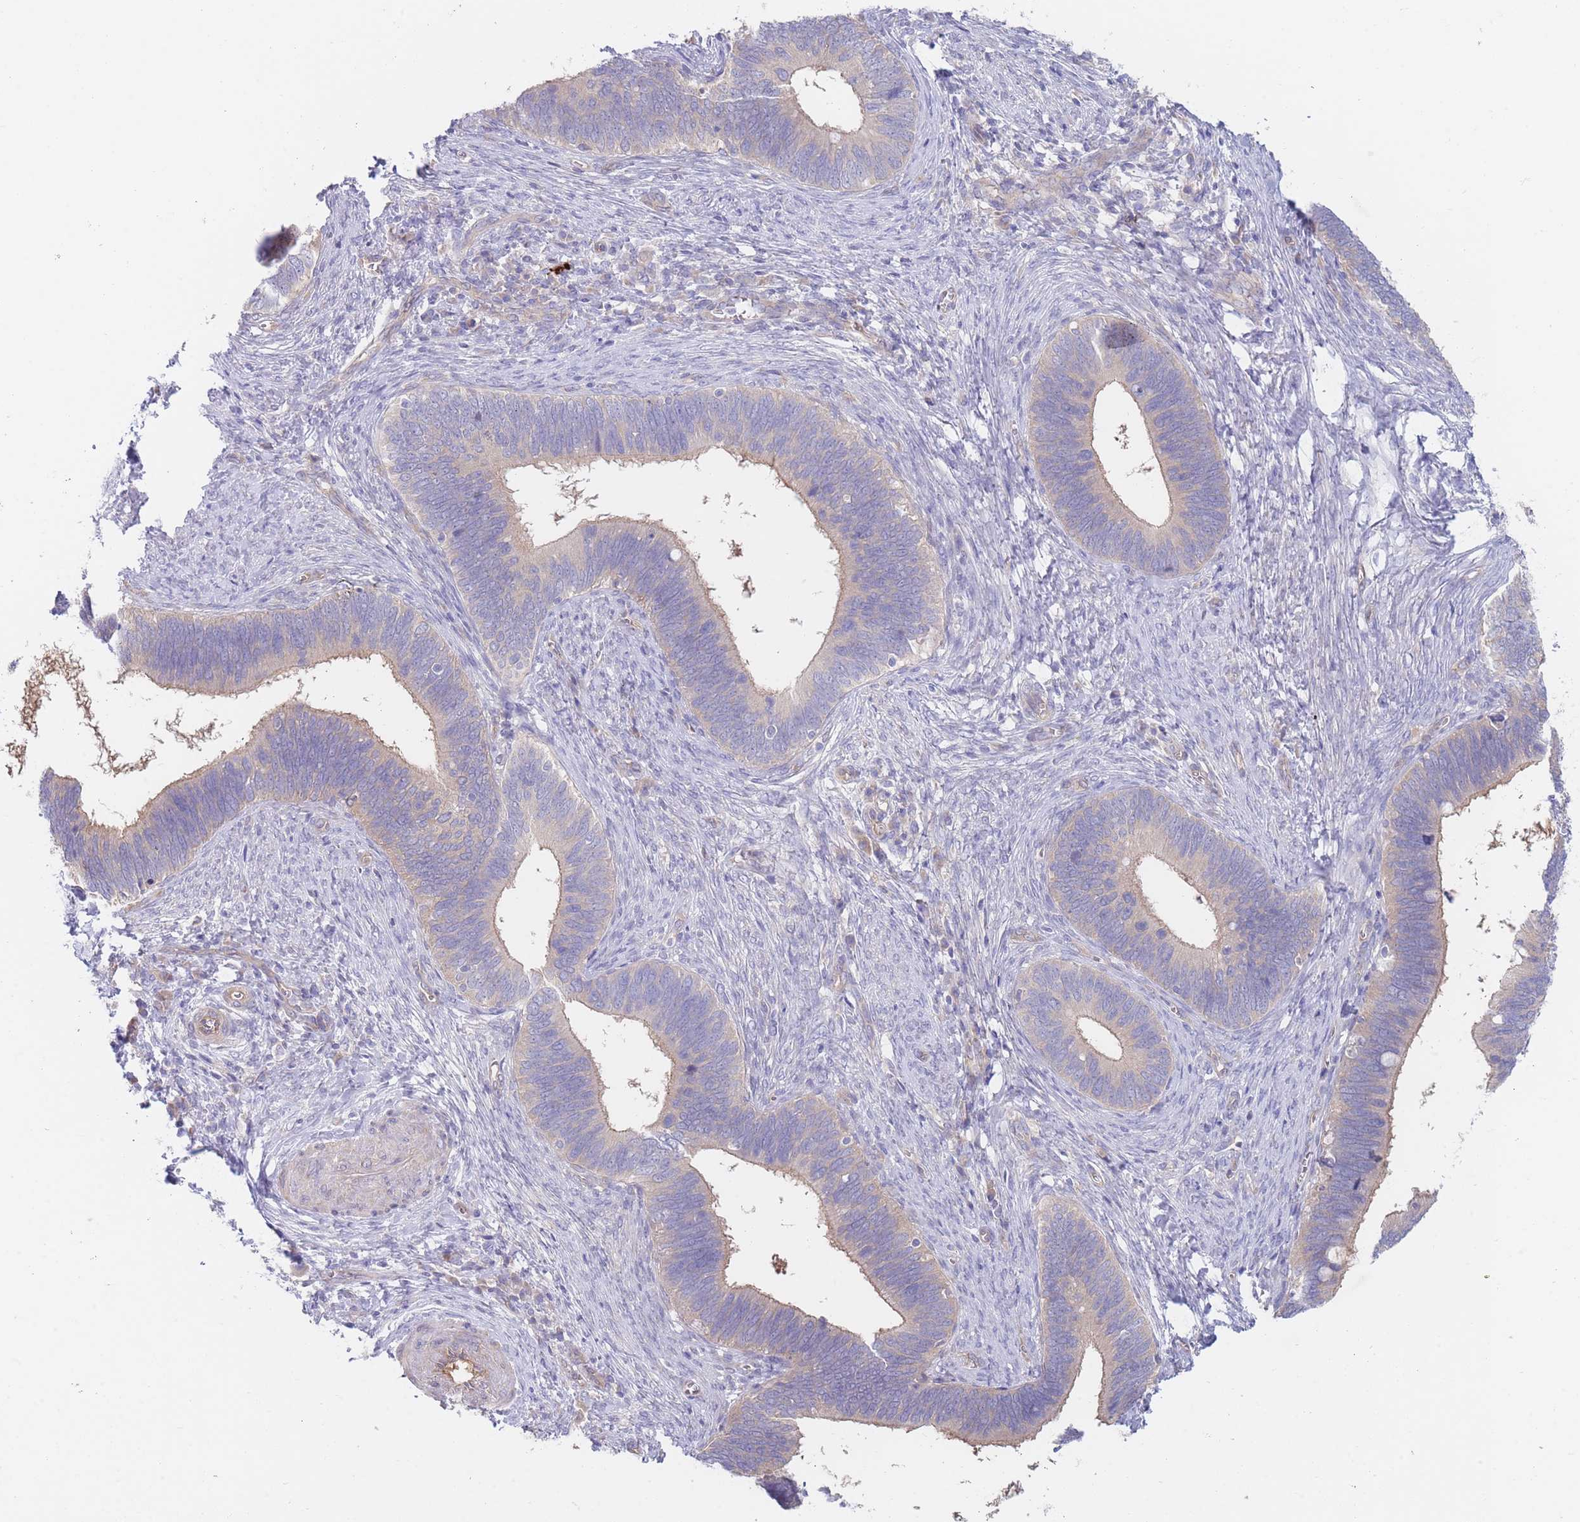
{"staining": {"intensity": "weak", "quantity": "<25%", "location": "cytoplasmic/membranous"}, "tissue": "cervical cancer", "cell_type": "Tumor cells", "image_type": "cancer", "snomed": [{"axis": "morphology", "description": "Adenocarcinoma, NOS"}, {"axis": "topography", "description": "Cervix"}], "caption": "Protein analysis of cervical cancer (adenocarcinoma) shows no significant positivity in tumor cells. (Immunohistochemistry, brightfield microscopy, high magnification).", "gene": "ZNF281", "patient": {"sex": "female", "age": 42}}